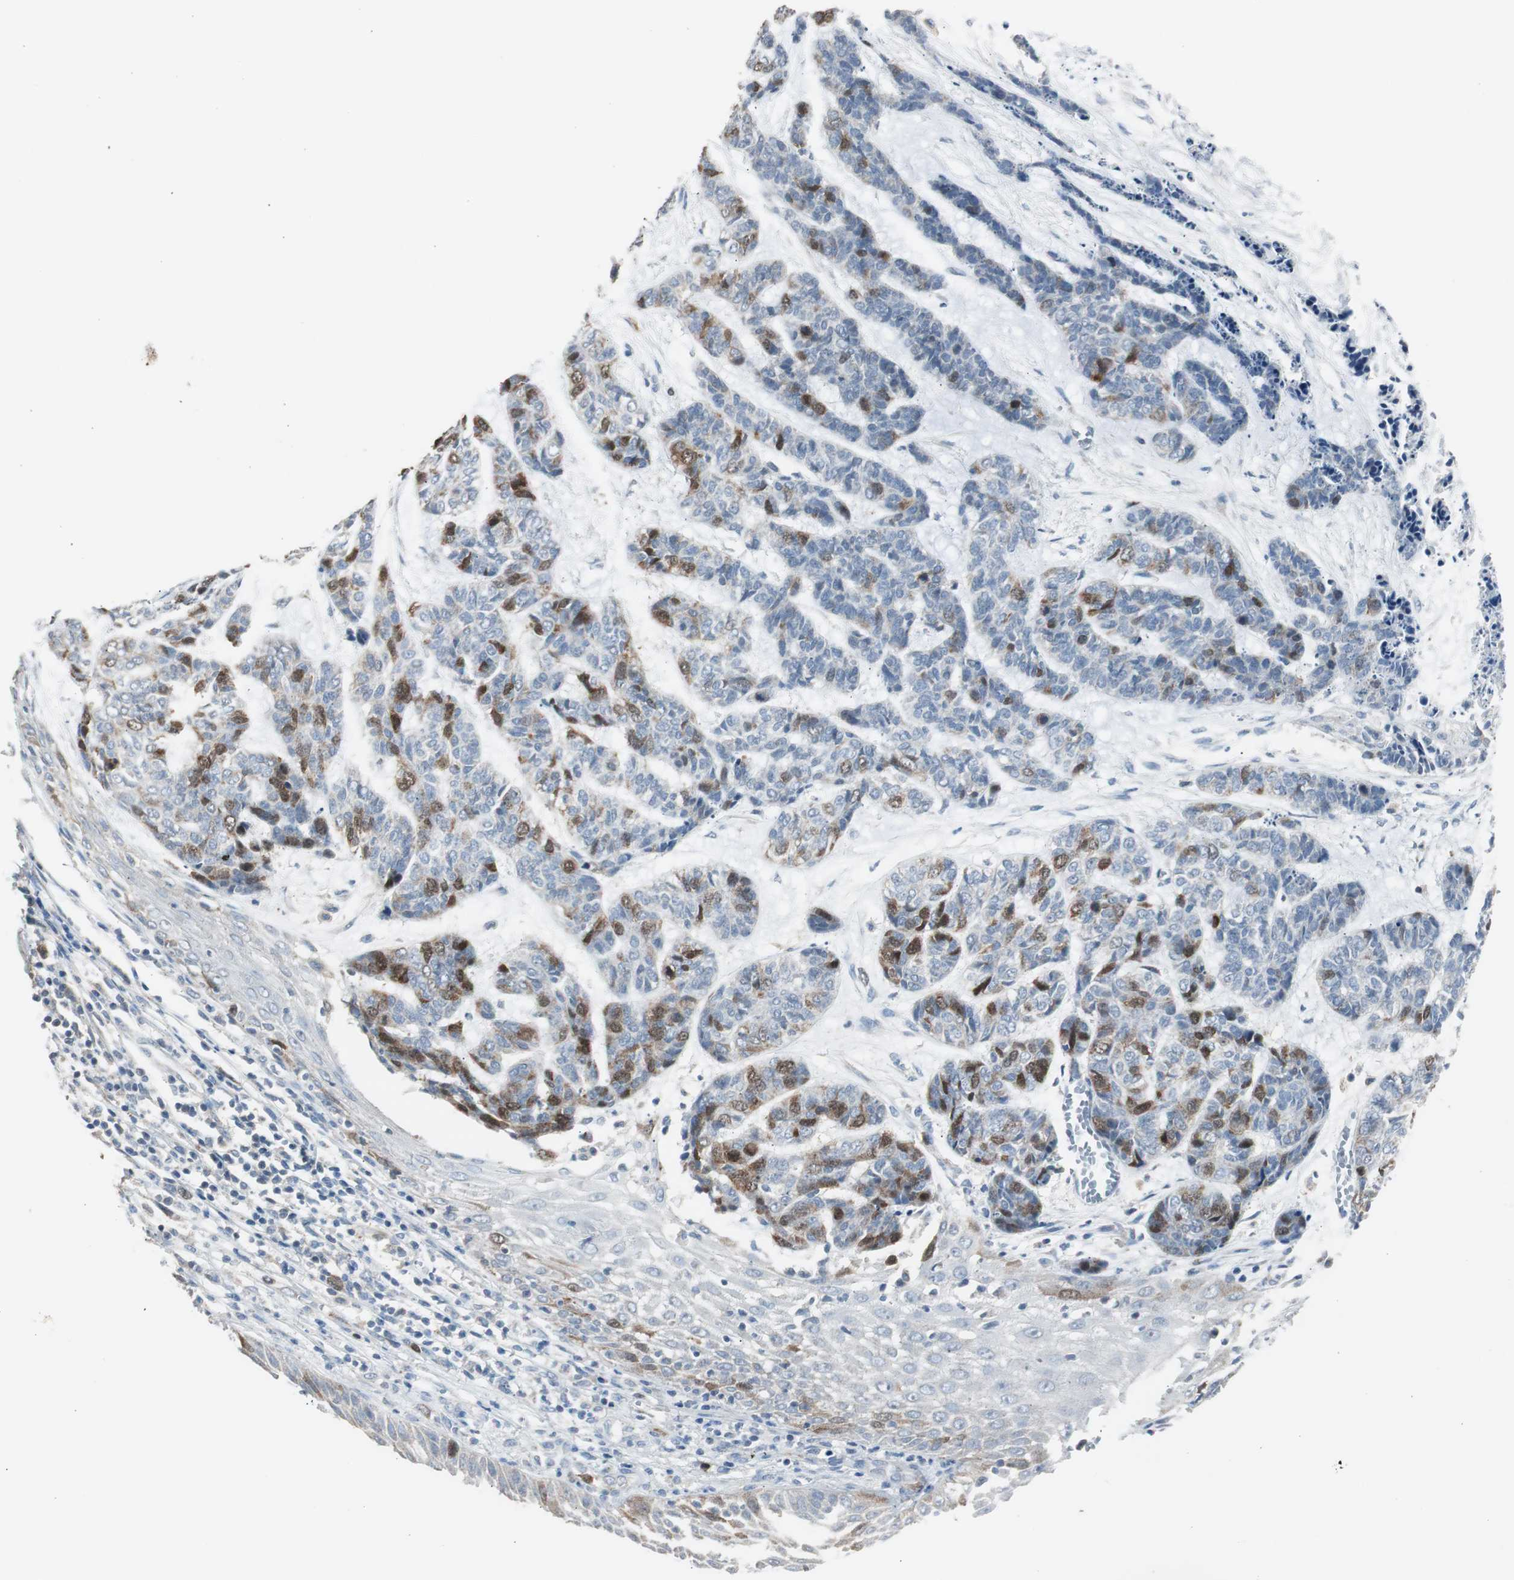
{"staining": {"intensity": "strong", "quantity": "<25%", "location": "cytoplasmic/membranous,nuclear"}, "tissue": "skin cancer", "cell_type": "Tumor cells", "image_type": "cancer", "snomed": [{"axis": "morphology", "description": "Basal cell carcinoma"}, {"axis": "topography", "description": "Skin"}], "caption": "A brown stain highlights strong cytoplasmic/membranous and nuclear expression of a protein in skin cancer (basal cell carcinoma) tumor cells. (DAB (3,3'-diaminobenzidine) IHC, brown staining for protein, blue staining for nuclei).", "gene": "TK1", "patient": {"sex": "female", "age": 64}}